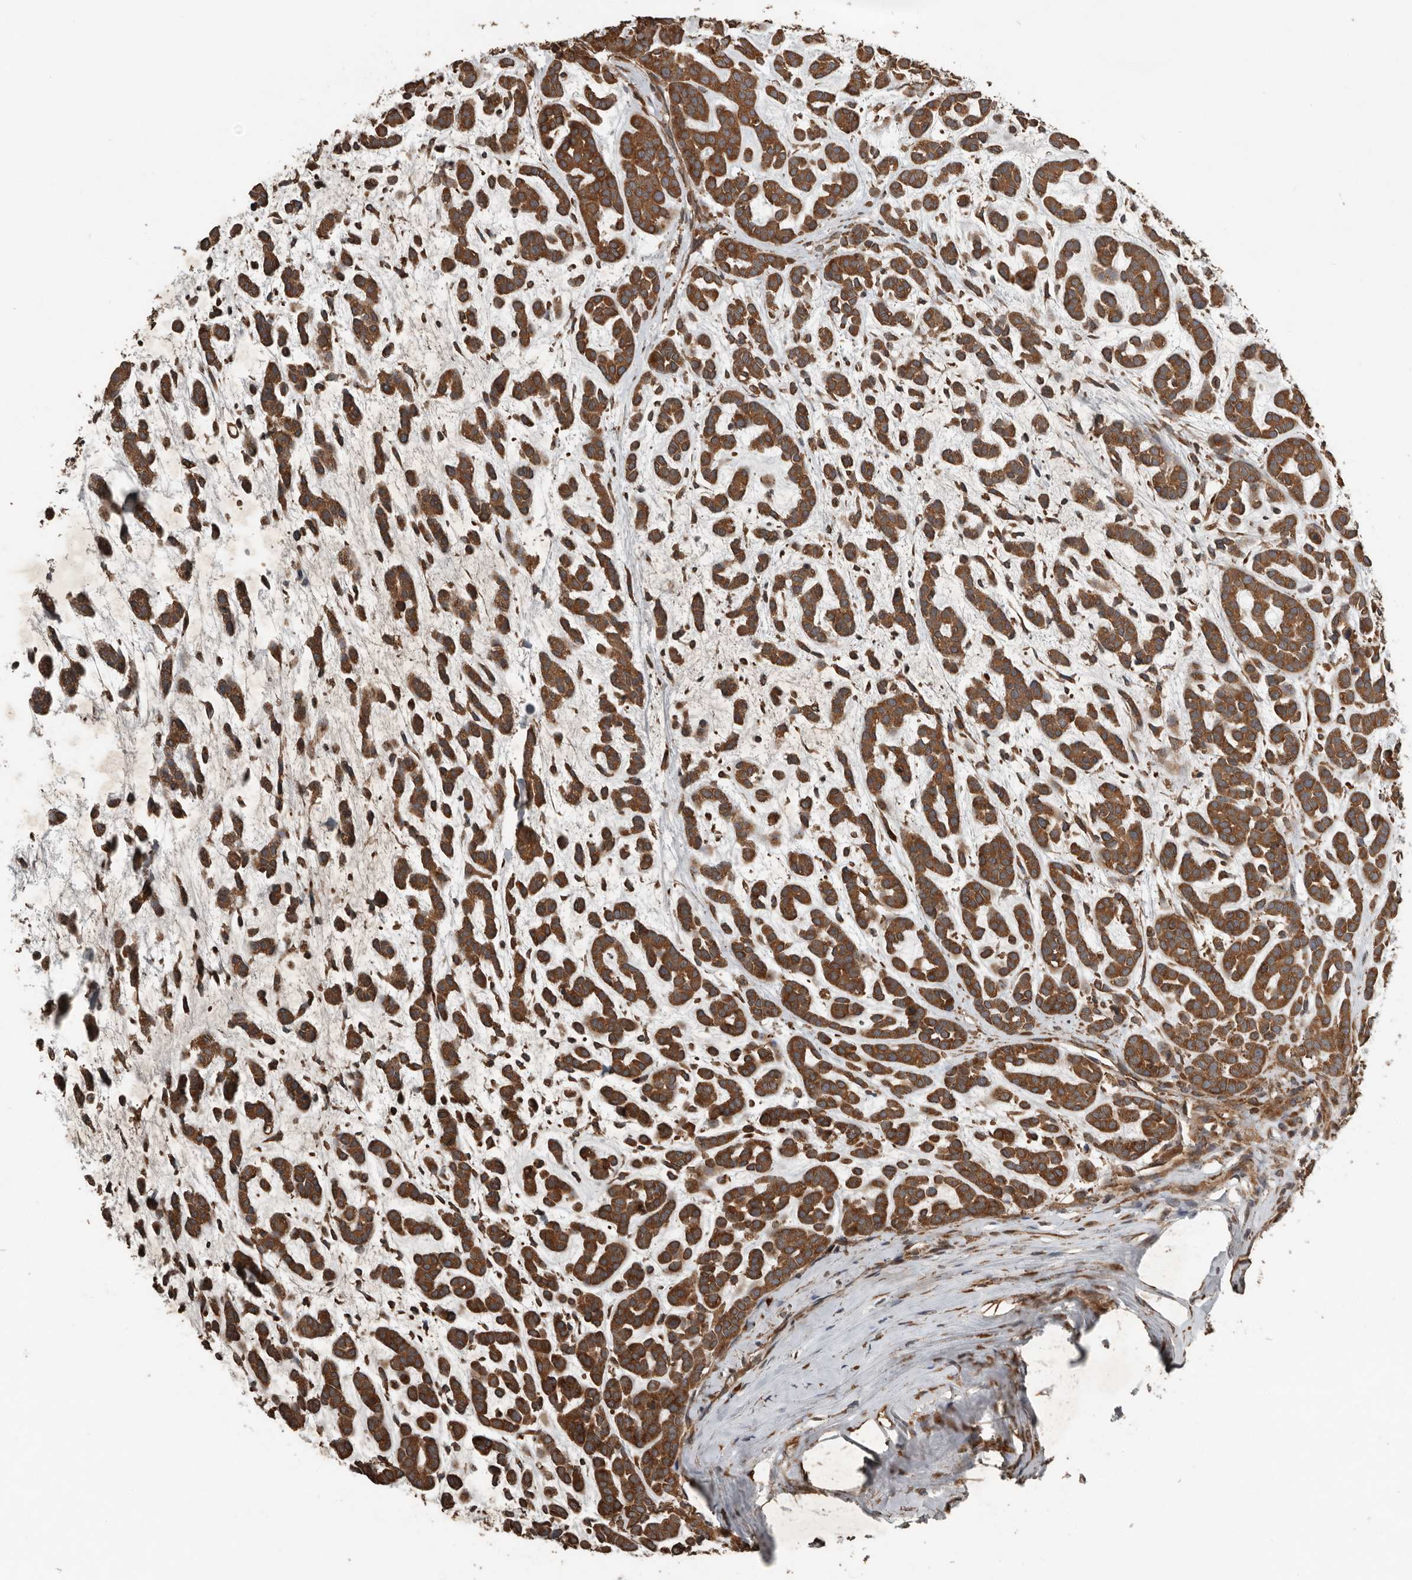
{"staining": {"intensity": "strong", "quantity": ">75%", "location": "cytoplasmic/membranous"}, "tissue": "head and neck cancer", "cell_type": "Tumor cells", "image_type": "cancer", "snomed": [{"axis": "morphology", "description": "Adenocarcinoma, NOS"}, {"axis": "morphology", "description": "Adenoma, NOS"}, {"axis": "topography", "description": "Head-Neck"}], "caption": "A micrograph showing strong cytoplasmic/membranous staining in approximately >75% of tumor cells in adenoma (head and neck), as visualized by brown immunohistochemical staining.", "gene": "RNF207", "patient": {"sex": "female", "age": 55}}